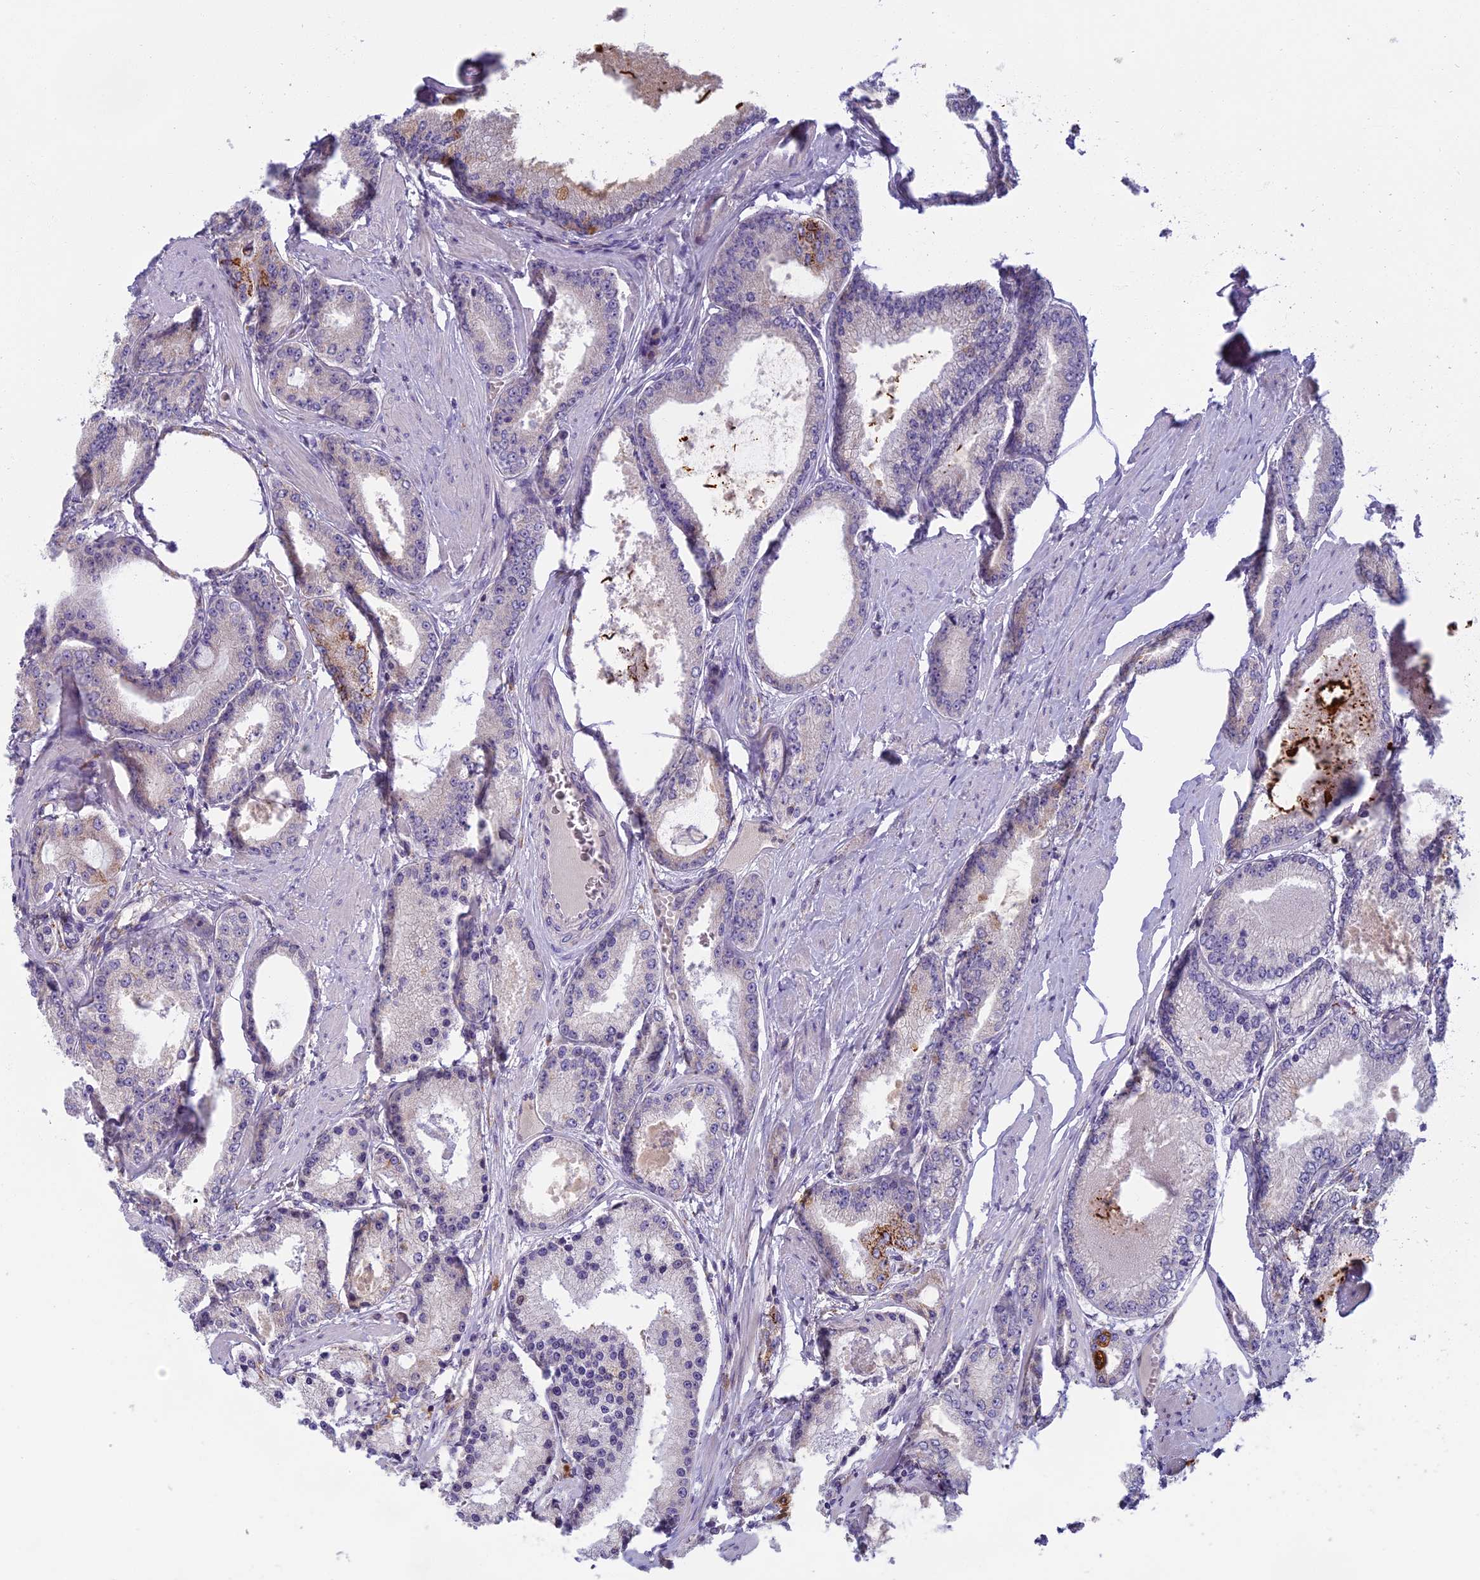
{"staining": {"intensity": "moderate", "quantity": "<25%", "location": "cytoplasmic/membranous"}, "tissue": "prostate cancer", "cell_type": "Tumor cells", "image_type": "cancer", "snomed": [{"axis": "morphology", "description": "Adenocarcinoma, High grade"}, {"axis": "topography", "description": "Prostate"}], "caption": "The immunohistochemical stain labels moderate cytoplasmic/membranous expression in tumor cells of adenocarcinoma (high-grade) (prostate) tissue.", "gene": "SEMA7A", "patient": {"sex": "male", "age": 59}}